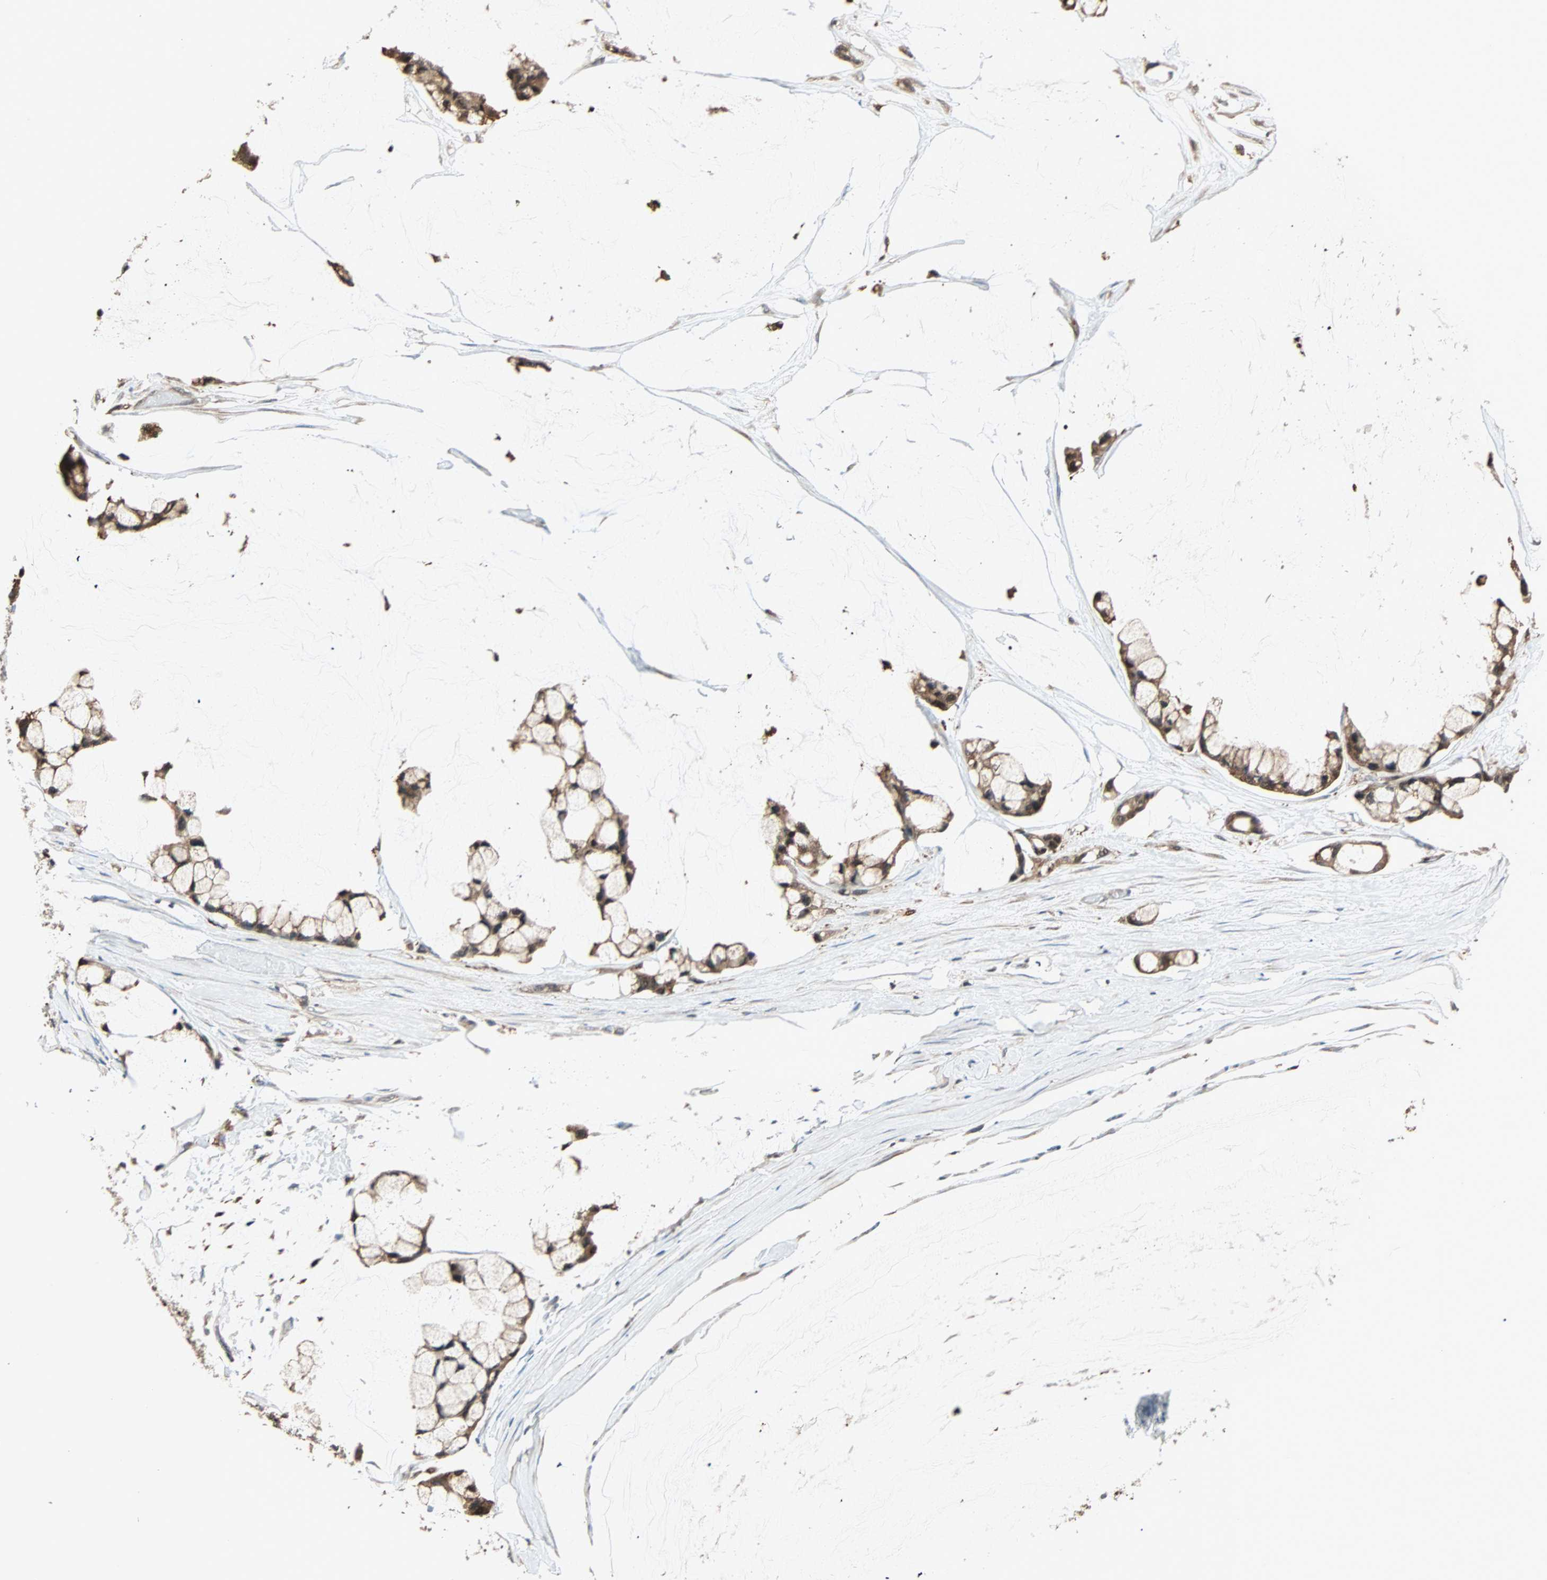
{"staining": {"intensity": "moderate", "quantity": ">75%", "location": "cytoplasmic/membranous"}, "tissue": "ovarian cancer", "cell_type": "Tumor cells", "image_type": "cancer", "snomed": [{"axis": "morphology", "description": "Cystadenocarcinoma, mucinous, NOS"}, {"axis": "topography", "description": "Ovary"}], "caption": "Tumor cells display moderate cytoplasmic/membranous expression in about >75% of cells in mucinous cystadenocarcinoma (ovarian). (brown staining indicates protein expression, while blue staining denotes nuclei).", "gene": "PRDX1", "patient": {"sex": "female", "age": 39}}